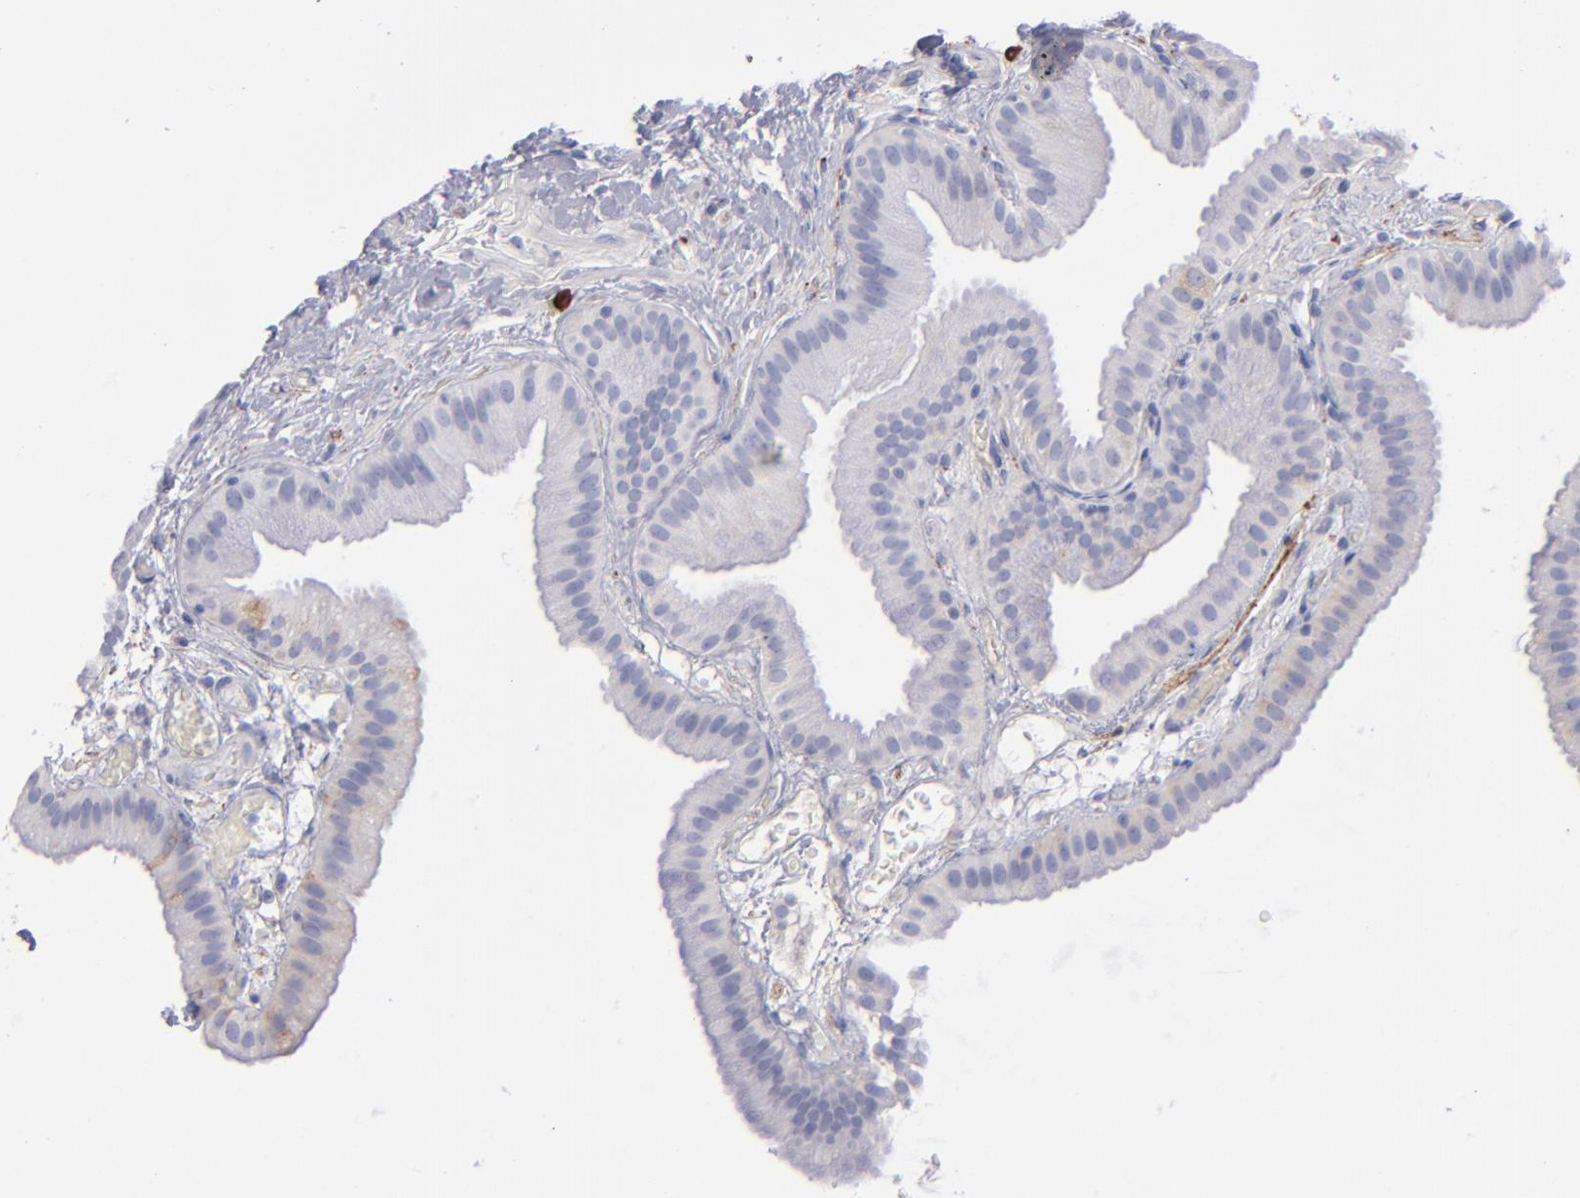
{"staining": {"intensity": "negative", "quantity": "none", "location": "none"}, "tissue": "gallbladder", "cell_type": "Glandular cells", "image_type": "normal", "snomed": [{"axis": "morphology", "description": "Normal tissue, NOS"}, {"axis": "topography", "description": "Gallbladder"}], "caption": "The micrograph demonstrates no staining of glandular cells in benign gallbladder. Brightfield microscopy of IHC stained with DAB (brown) and hematoxylin (blue), captured at high magnification.", "gene": "AHNAK2", "patient": {"sex": "female", "age": 63}}